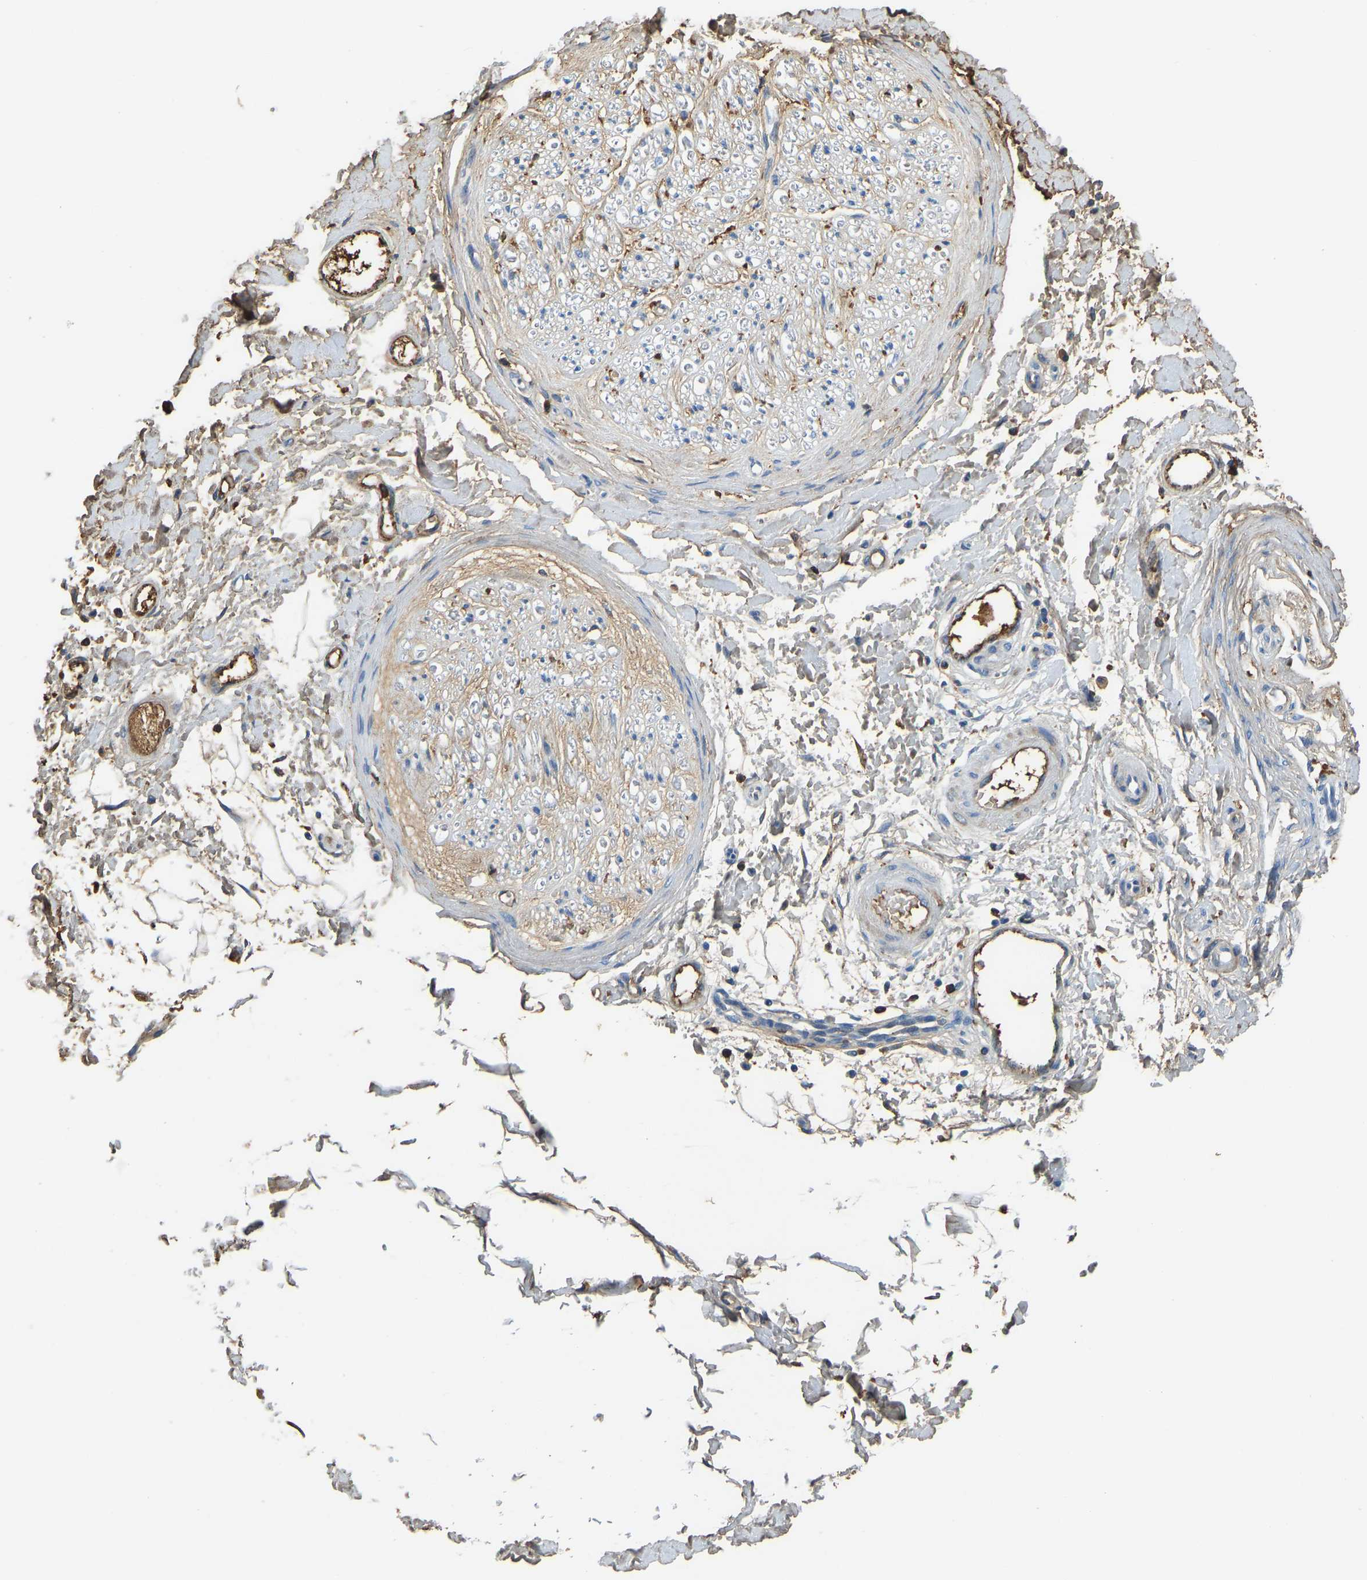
{"staining": {"intensity": "weak", "quantity": "25%-75%", "location": "cytoplasmic/membranous"}, "tissue": "adipose tissue", "cell_type": "Adipocytes", "image_type": "normal", "snomed": [{"axis": "morphology", "description": "Normal tissue, NOS"}, {"axis": "morphology", "description": "Squamous cell carcinoma, NOS"}, {"axis": "topography", "description": "Skin"}, {"axis": "topography", "description": "Peripheral nerve tissue"}], "caption": "Weak cytoplasmic/membranous positivity is identified in approximately 25%-75% of adipocytes in benign adipose tissue. Ihc stains the protein in brown and the nuclei are stained blue.", "gene": "THBS4", "patient": {"sex": "male", "age": 83}}